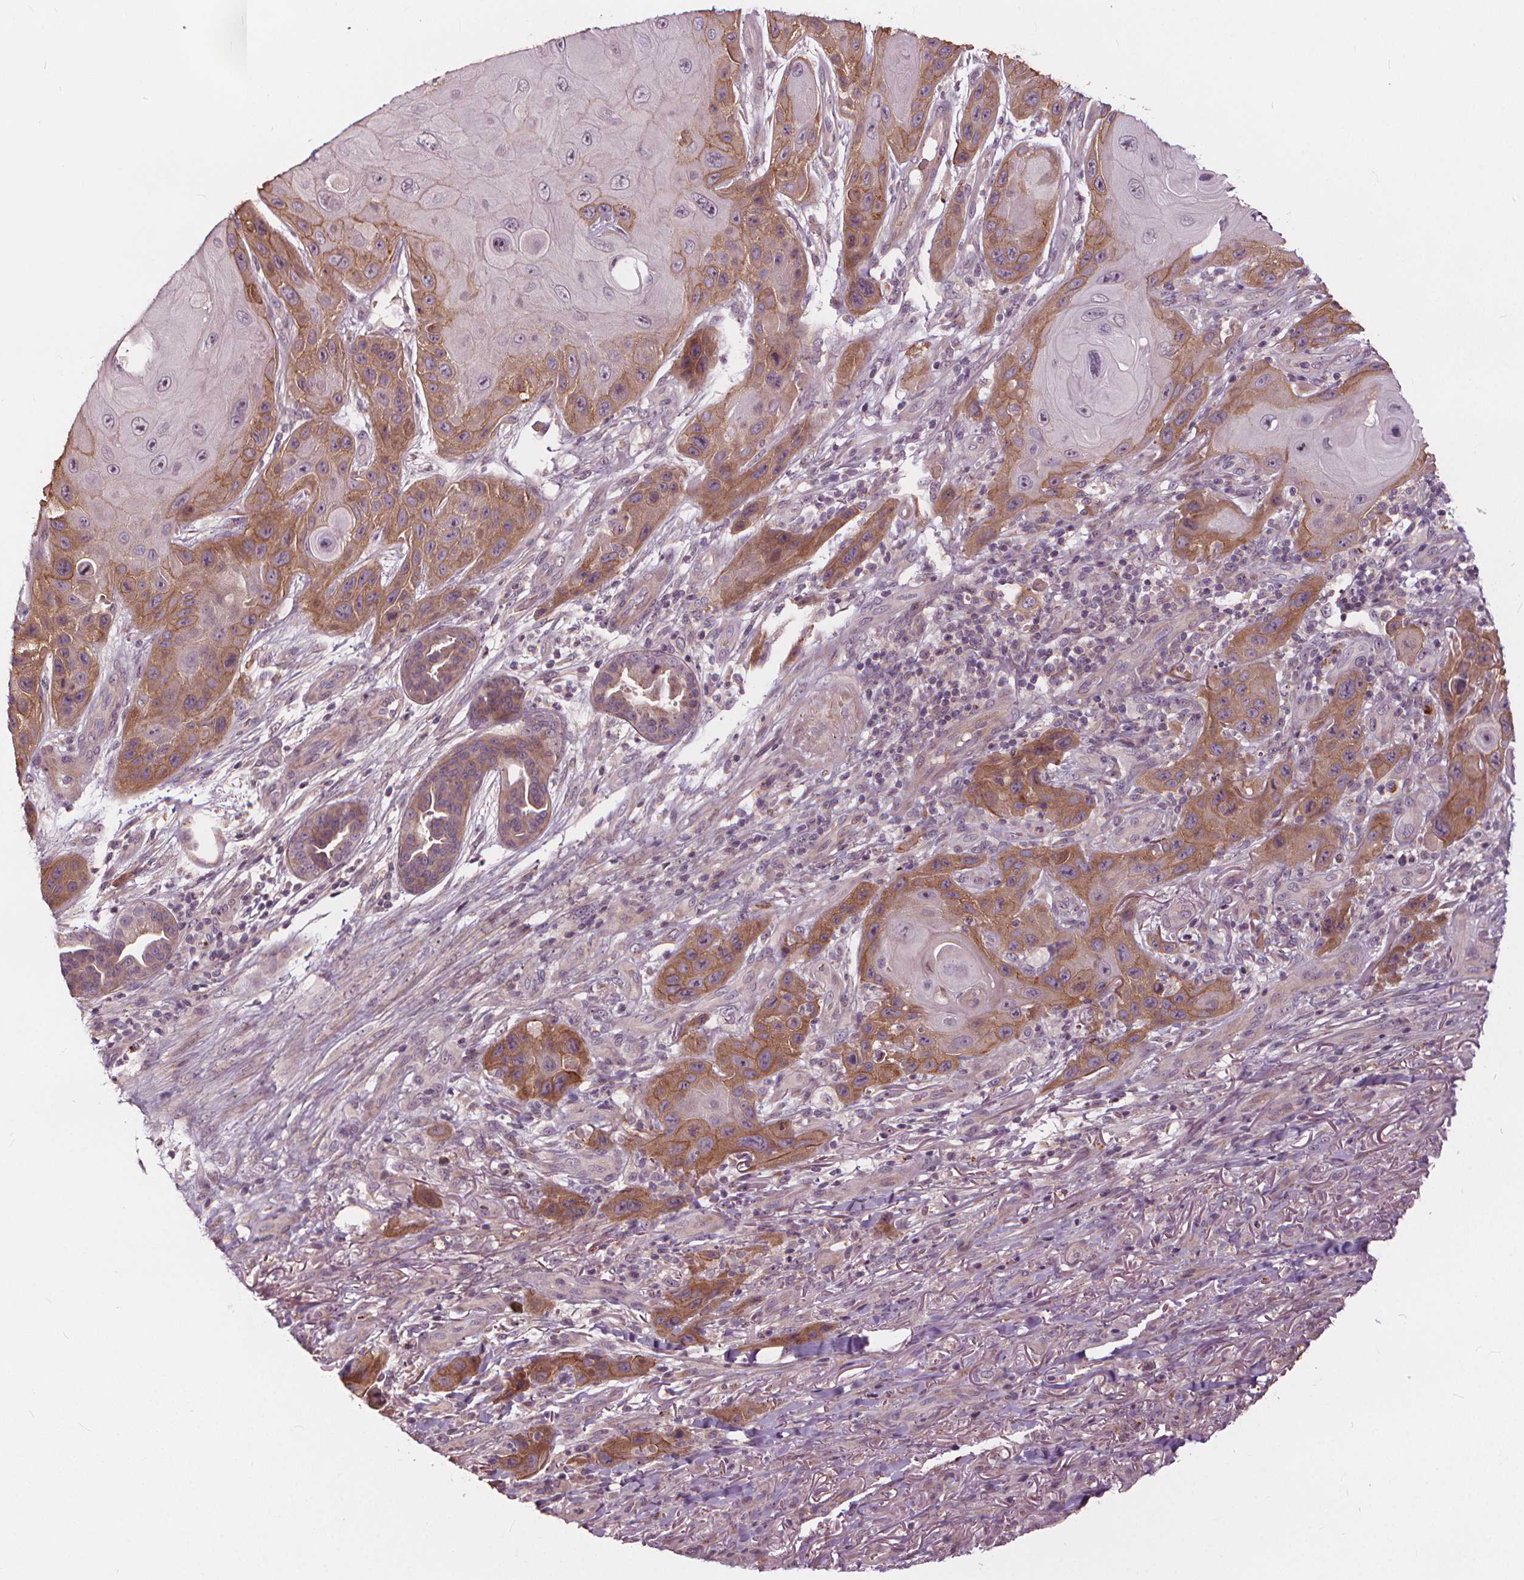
{"staining": {"intensity": "moderate", "quantity": "25%-75%", "location": "cytoplasmic/membranous"}, "tissue": "skin cancer", "cell_type": "Tumor cells", "image_type": "cancer", "snomed": [{"axis": "morphology", "description": "Squamous cell carcinoma, NOS"}, {"axis": "topography", "description": "Skin"}], "caption": "High-magnification brightfield microscopy of skin cancer stained with DAB (3,3'-diaminobenzidine) (brown) and counterstained with hematoxylin (blue). tumor cells exhibit moderate cytoplasmic/membranous positivity is appreciated in approximately25%-75% of cells.", "gene": "IPO13", "patient": {"sex": "female", "age": 94}}